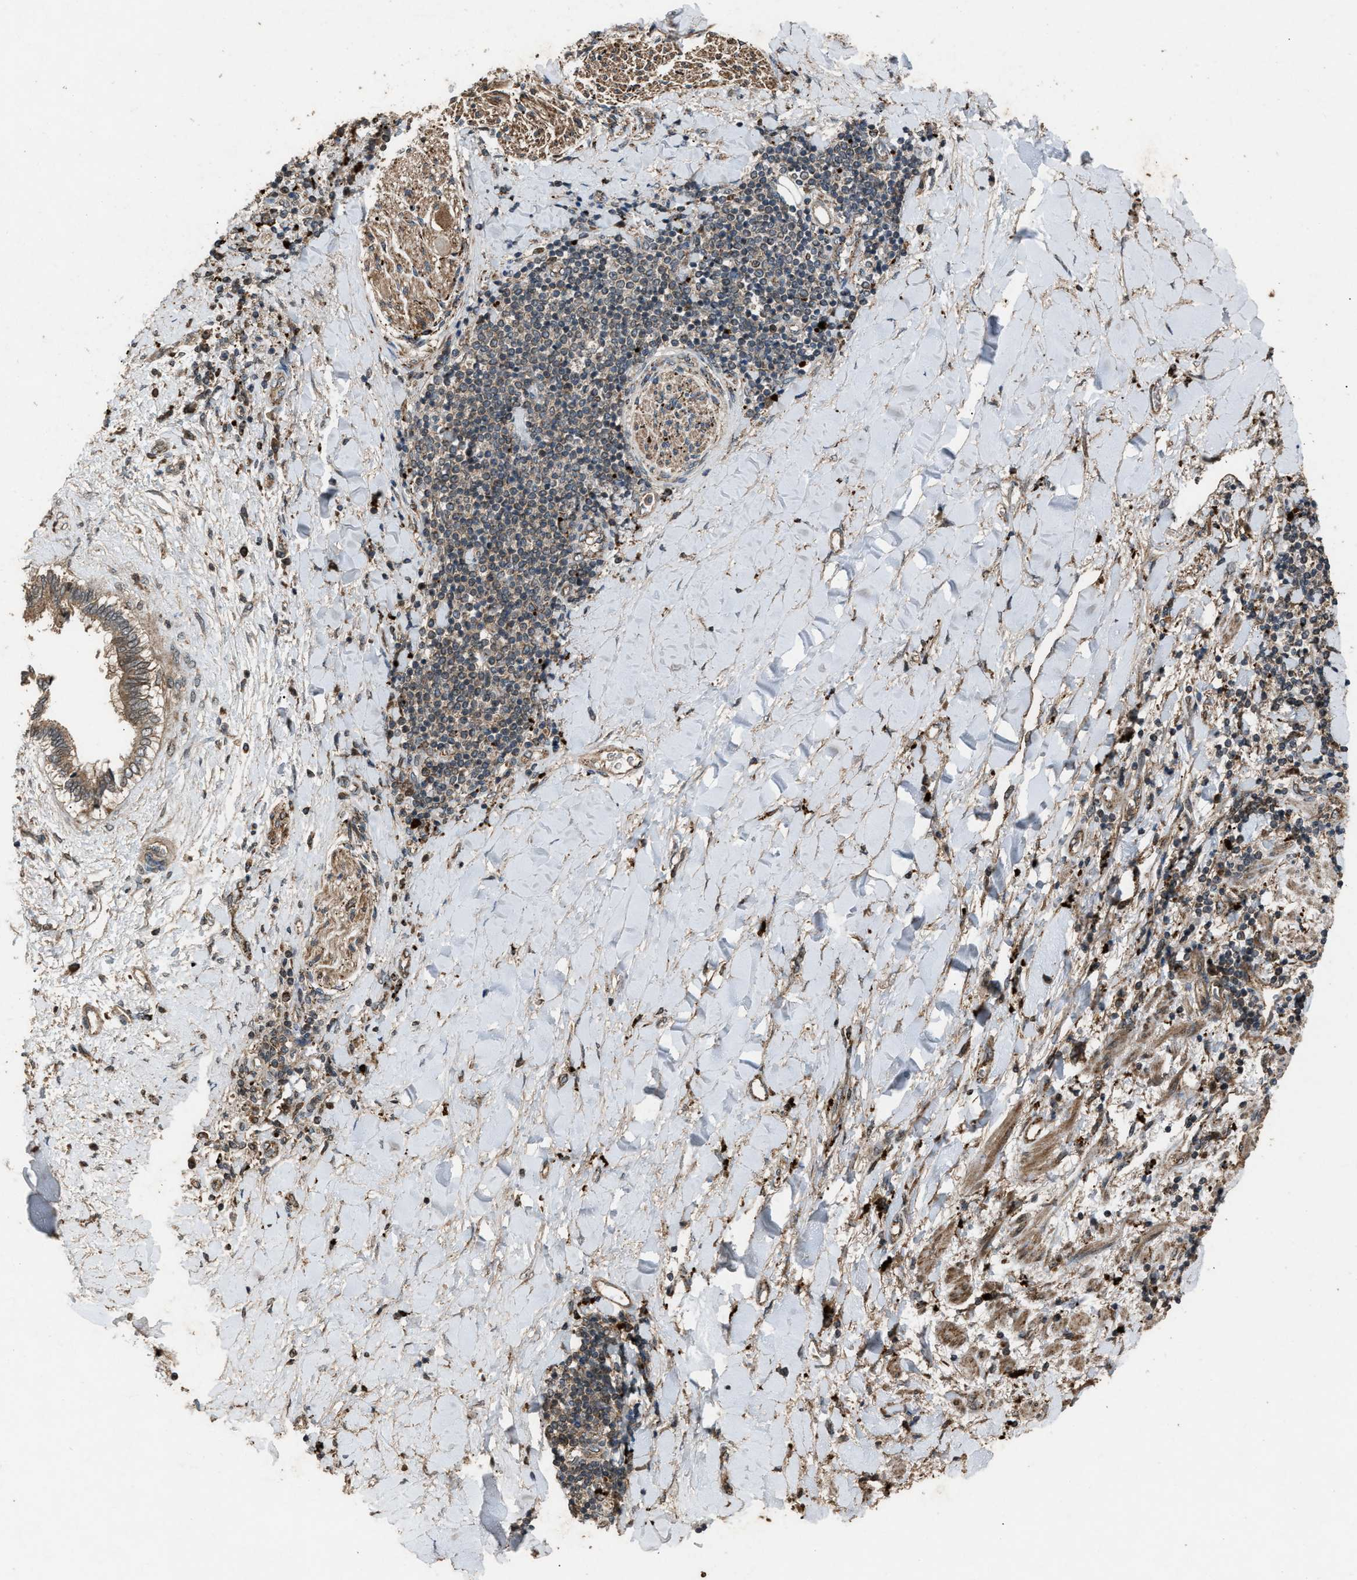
{"staining": {"intensity": "moderate", "quantity": ">75%", "location": "cytoplasmic/membranous"}, "tissue": "liver cancer", "cell_type": "Tumor cells", "image_type": "cancer", "snomed": [{"axis": "morphology", "description": "Cholangiocarcinoma"}, {"axis": "topography", "description": "Liver"}], "caption": "Human liver cancer (cholangiocarcinoma) stained with a protein marker displays moderate staining in tumor cells.", "gene": "PSMD1", "patient": {"sex": "male", "age": 50}}